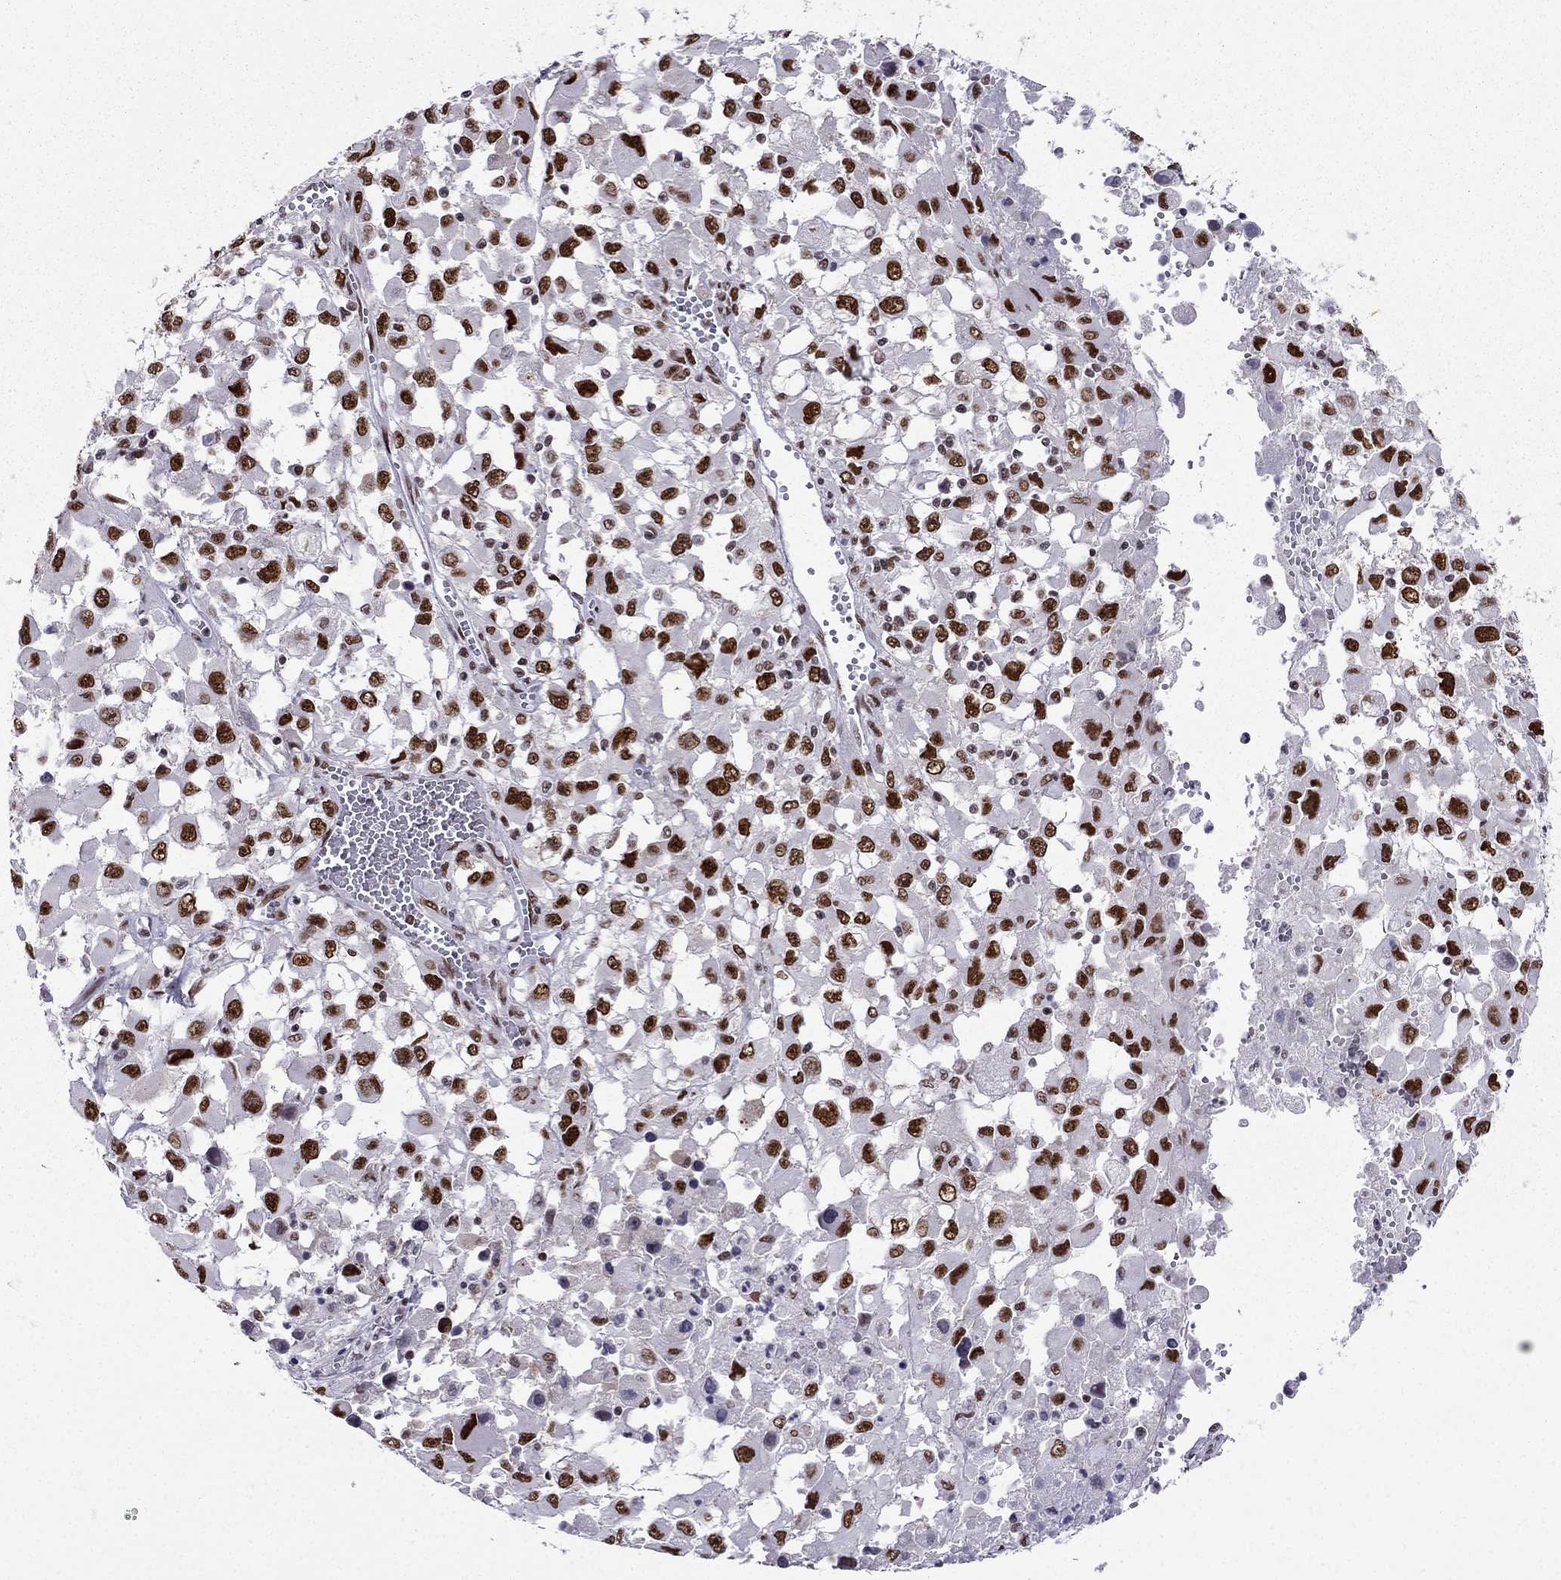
{"staining": {"intensity": "strong", "quantity": ">75%", "location": "nuclear"}, "tissue": "melanoma", "cell_type": "Tumor cells", "image_type": "cancer", "snomed": [{"axis": "morphology", "description": "Malignant melanoma, Metastatic site"}, {"axis": "topography", "description": "Soft tissue"}], "caption": "The immunohistochemical stain labels strong nuclear expression in tumor cells of malignant melanoma (metastatic site) tissue.", "gene": "ZNF420", "patient": {"sex": "male", "age": 50}}